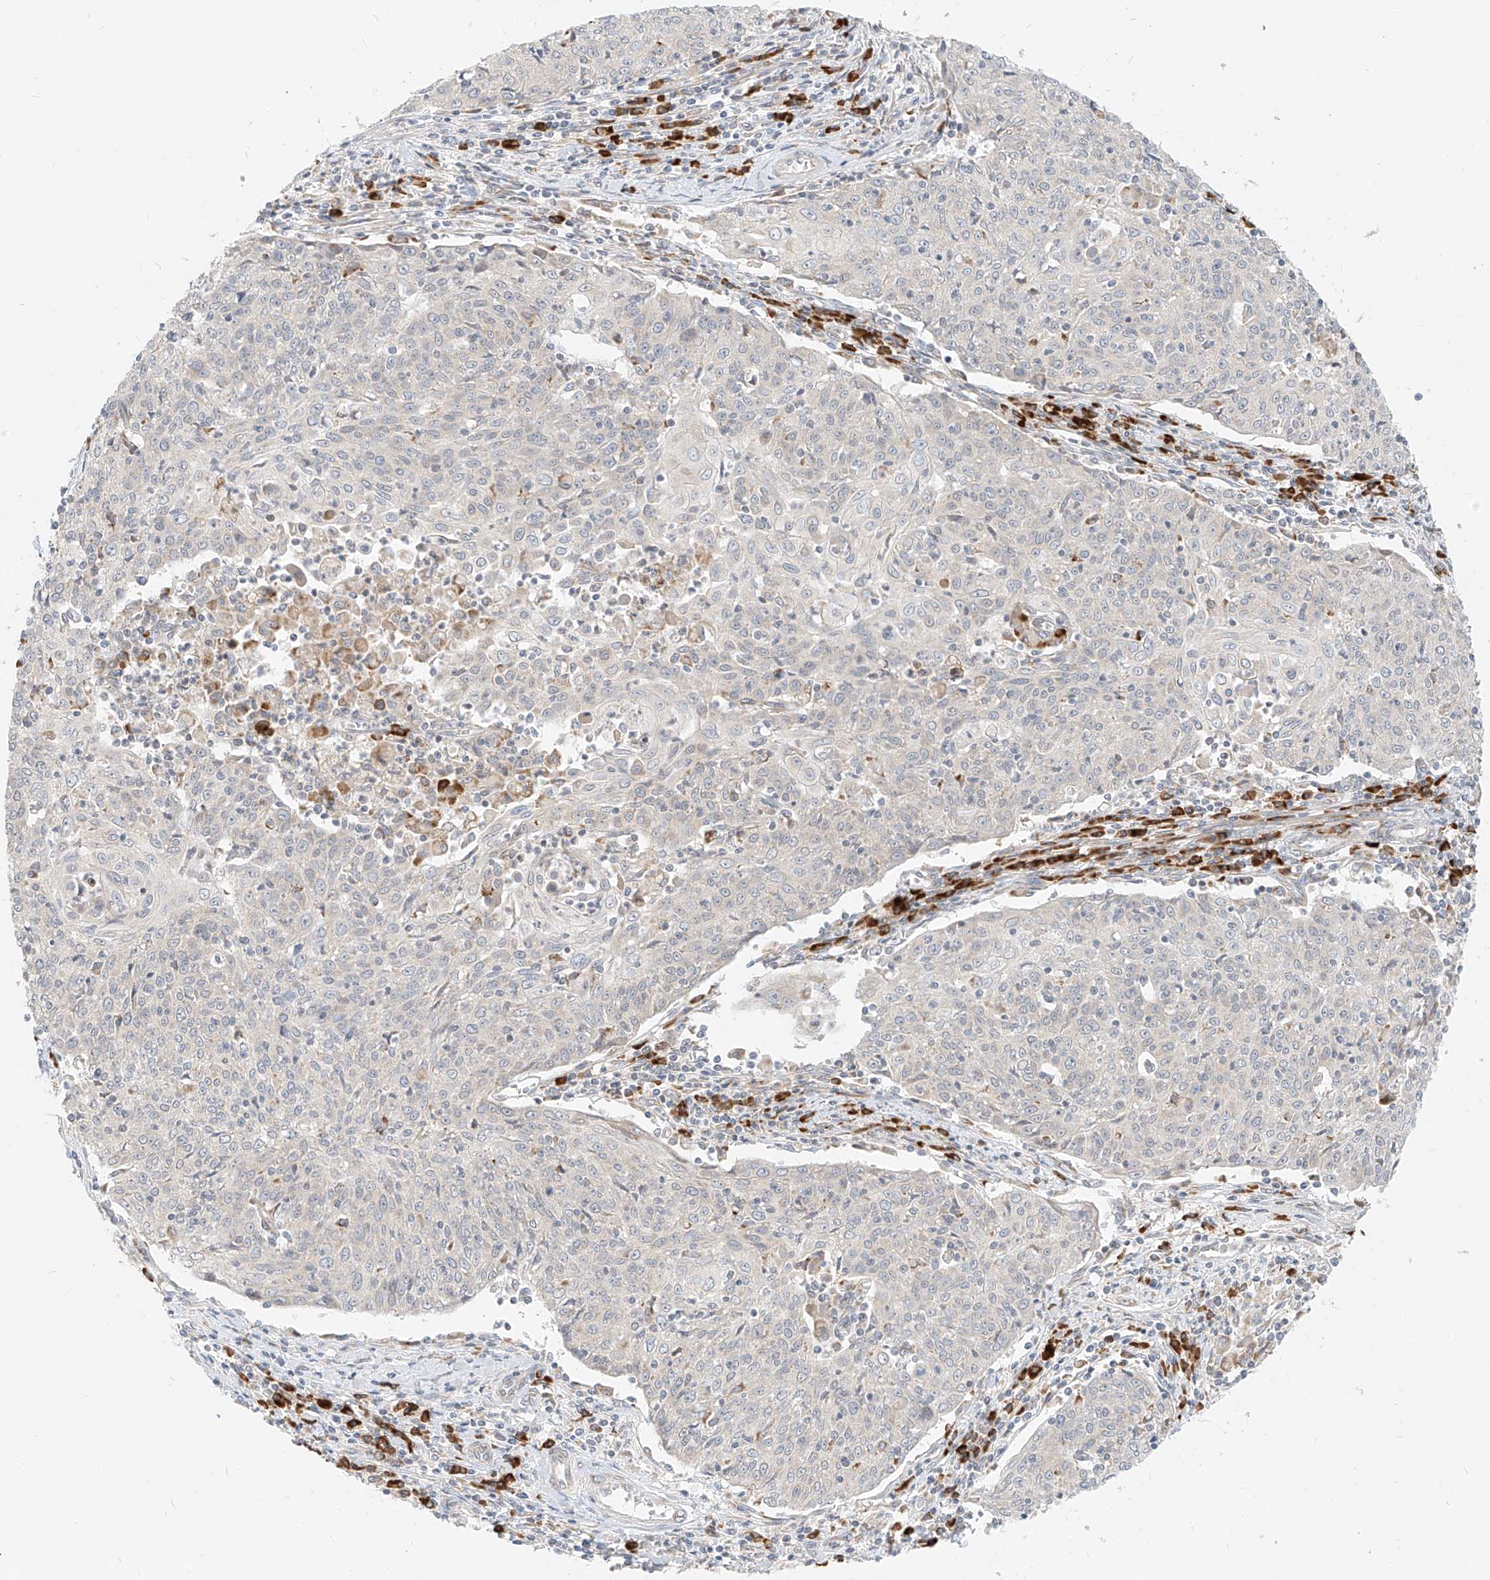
{"staining": {"intensity": "negative", "quantity": "none", "location": "none"}, "tissue": "cervical cancer", "cell_type": "Tumor cells", "image_type": "cancer", "snomed": [{"axis": "morphology", "description": "Squamous cell carcinoma, NOS"}, {"axis": "topography", "description": "Cervix"}], "caption": "The micrograph reveals no staining of tumor cells in cervical cancer.", "gene": "STT3A", "patient": {"sex": "female", "age": 48}}